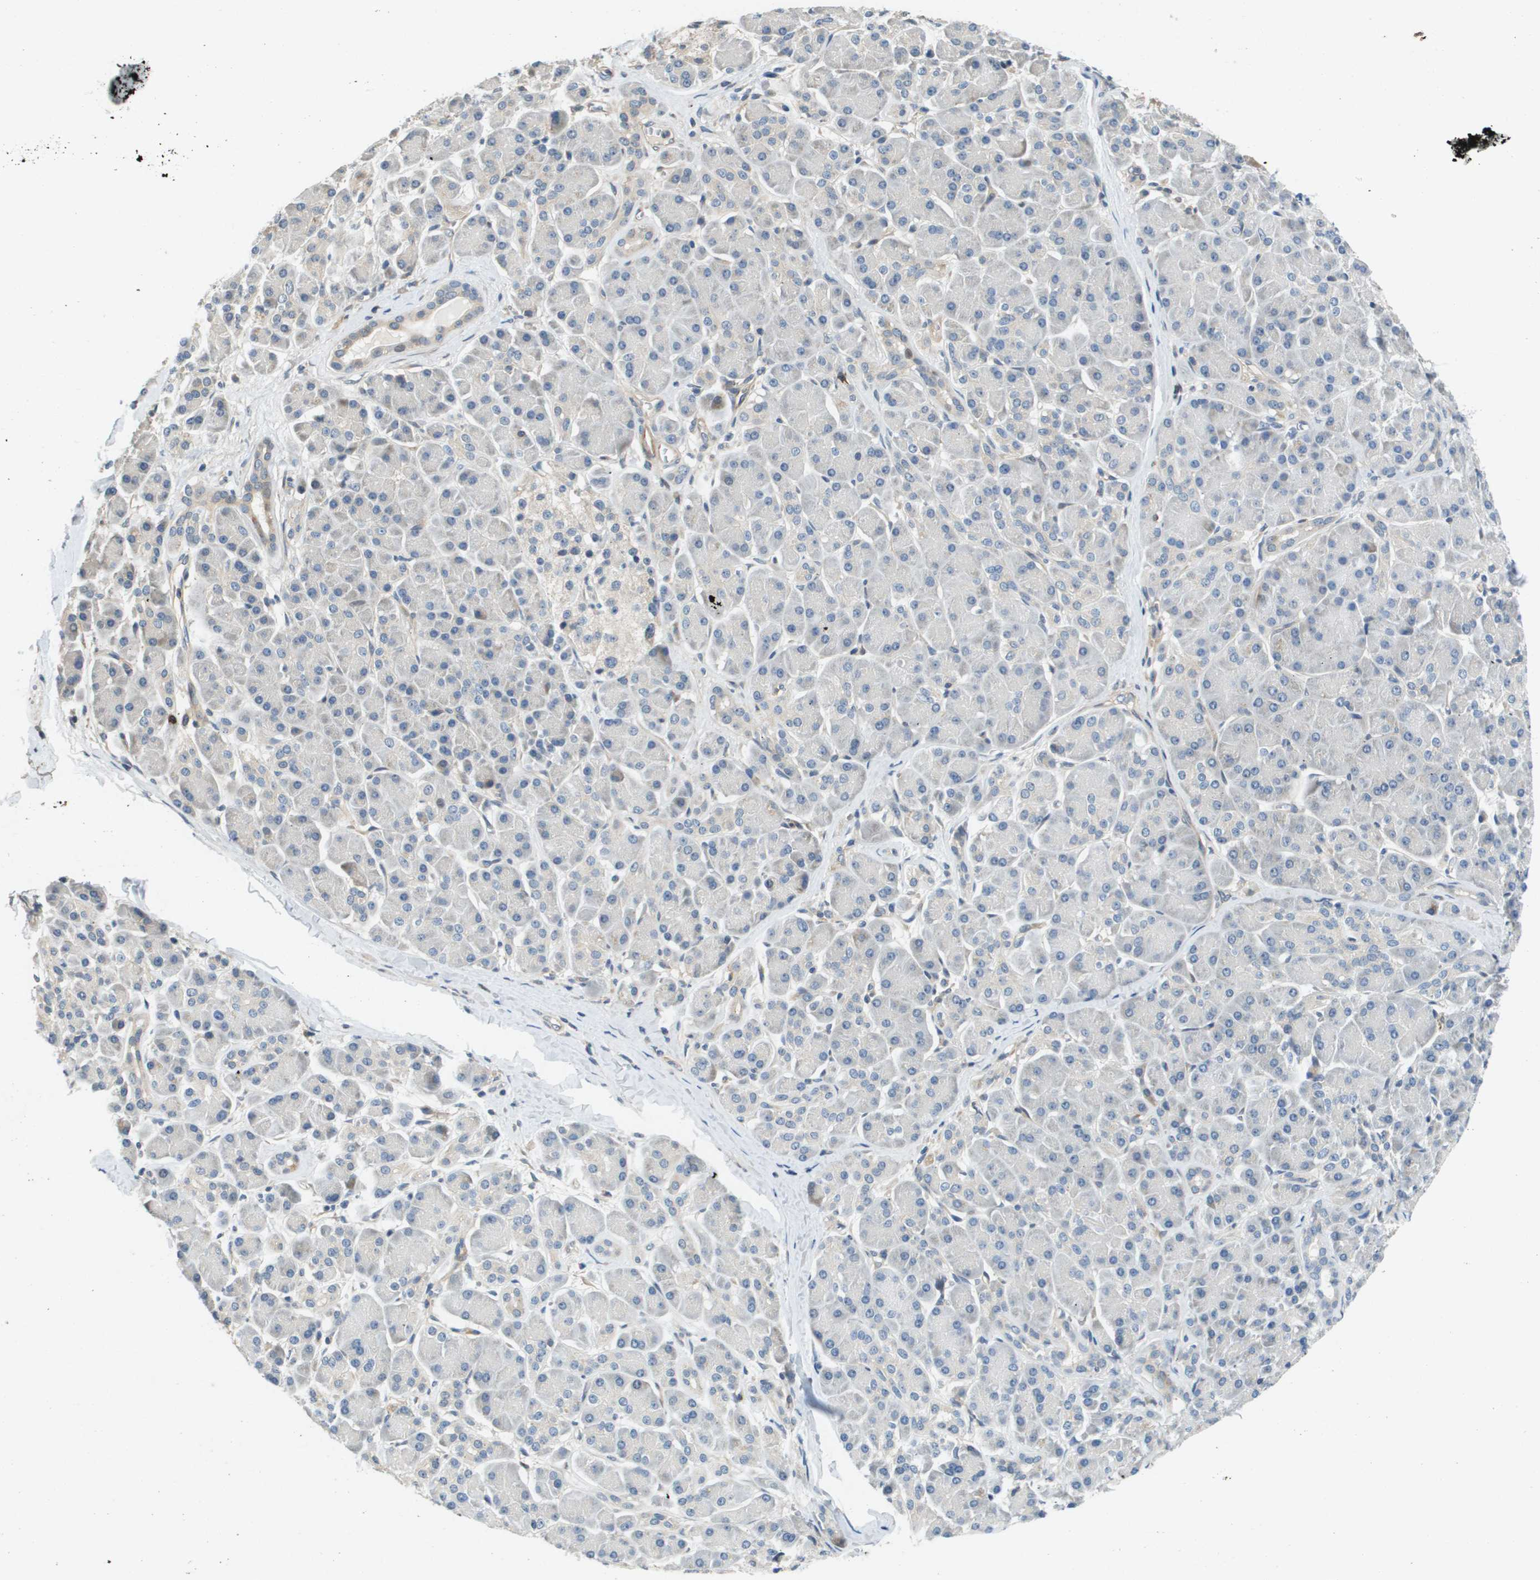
{"staining": {"intensity": "negative", "quantity": "none", "location": "none"}, "tissue": "pancreatic cancer", "cell_type": "Tumor cells", "image_type": "cancer", "snomed": [{"axis": "morphology", "description": "Adenocarcinoma, NOS"}, {"axis": "topography", "description": "Pancreas"}], "caption": "A high-resolution image shows immunohistochemistry (IHC) staining of adenocarcinoma (pancreatic), which exhibits no significant expression in tumor cells. (DAB (3,3'-diaminobenzidine) IHC, high magnification).", "gene": "SCN4B", "patient": {"sex": "male", "age": 55}}